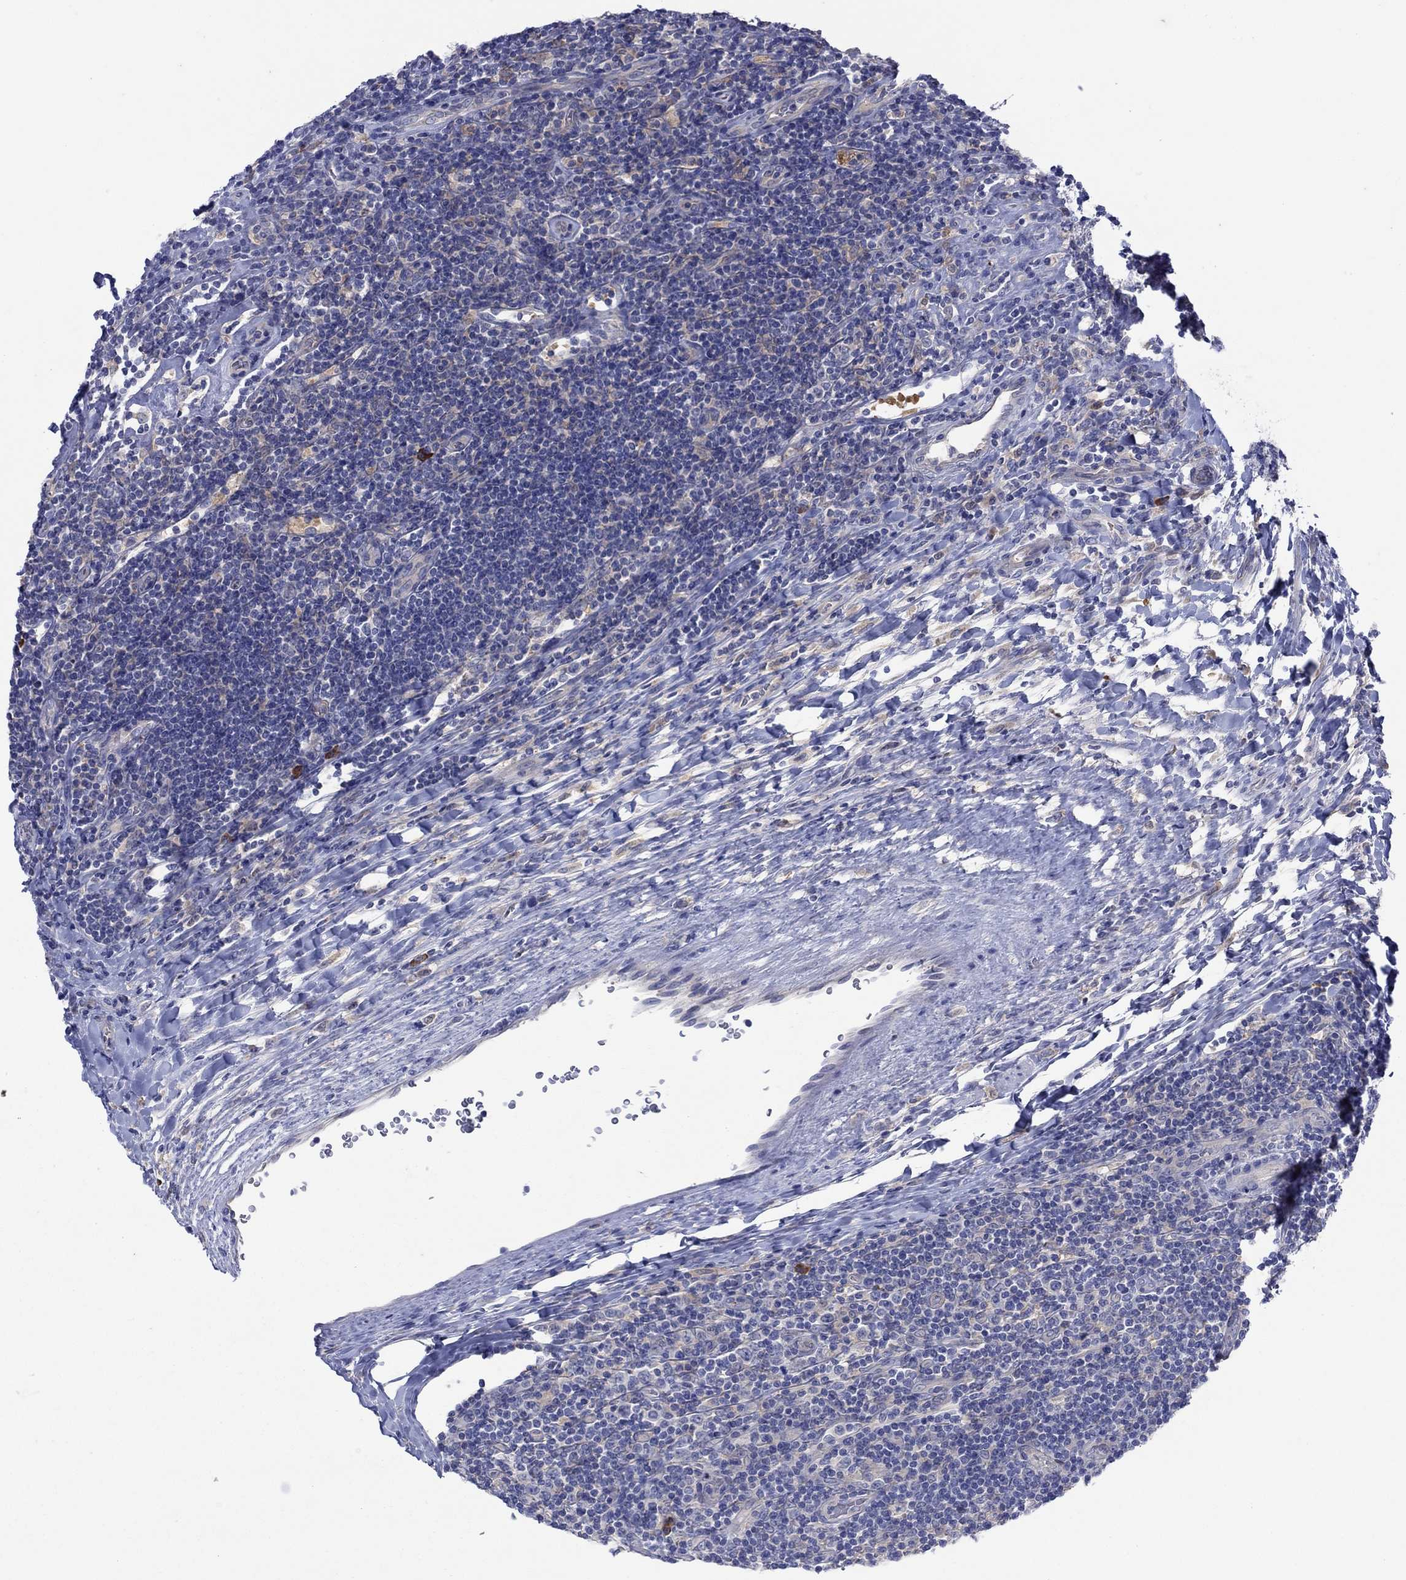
{"staining": {"intensity": "negative", "quantity": "none", "location": "none"}, "tissue": "lymphoma", "cell_type": "Tumor cells", "image_type": "cancer", "snomed": [{"axis": "morphology", "description": "Hodgkin's disease, NOS"}, {"axis": "topography", "description": "Lymph node"}], "caption": "High power microscopy histopathology image of an immunohistochemistry histopathology image of Hodgkin's disease, revealing no significant positivity in tumor cells.", "gene": "PLCL2", "patient": {"sex": "male", "age": 40}}